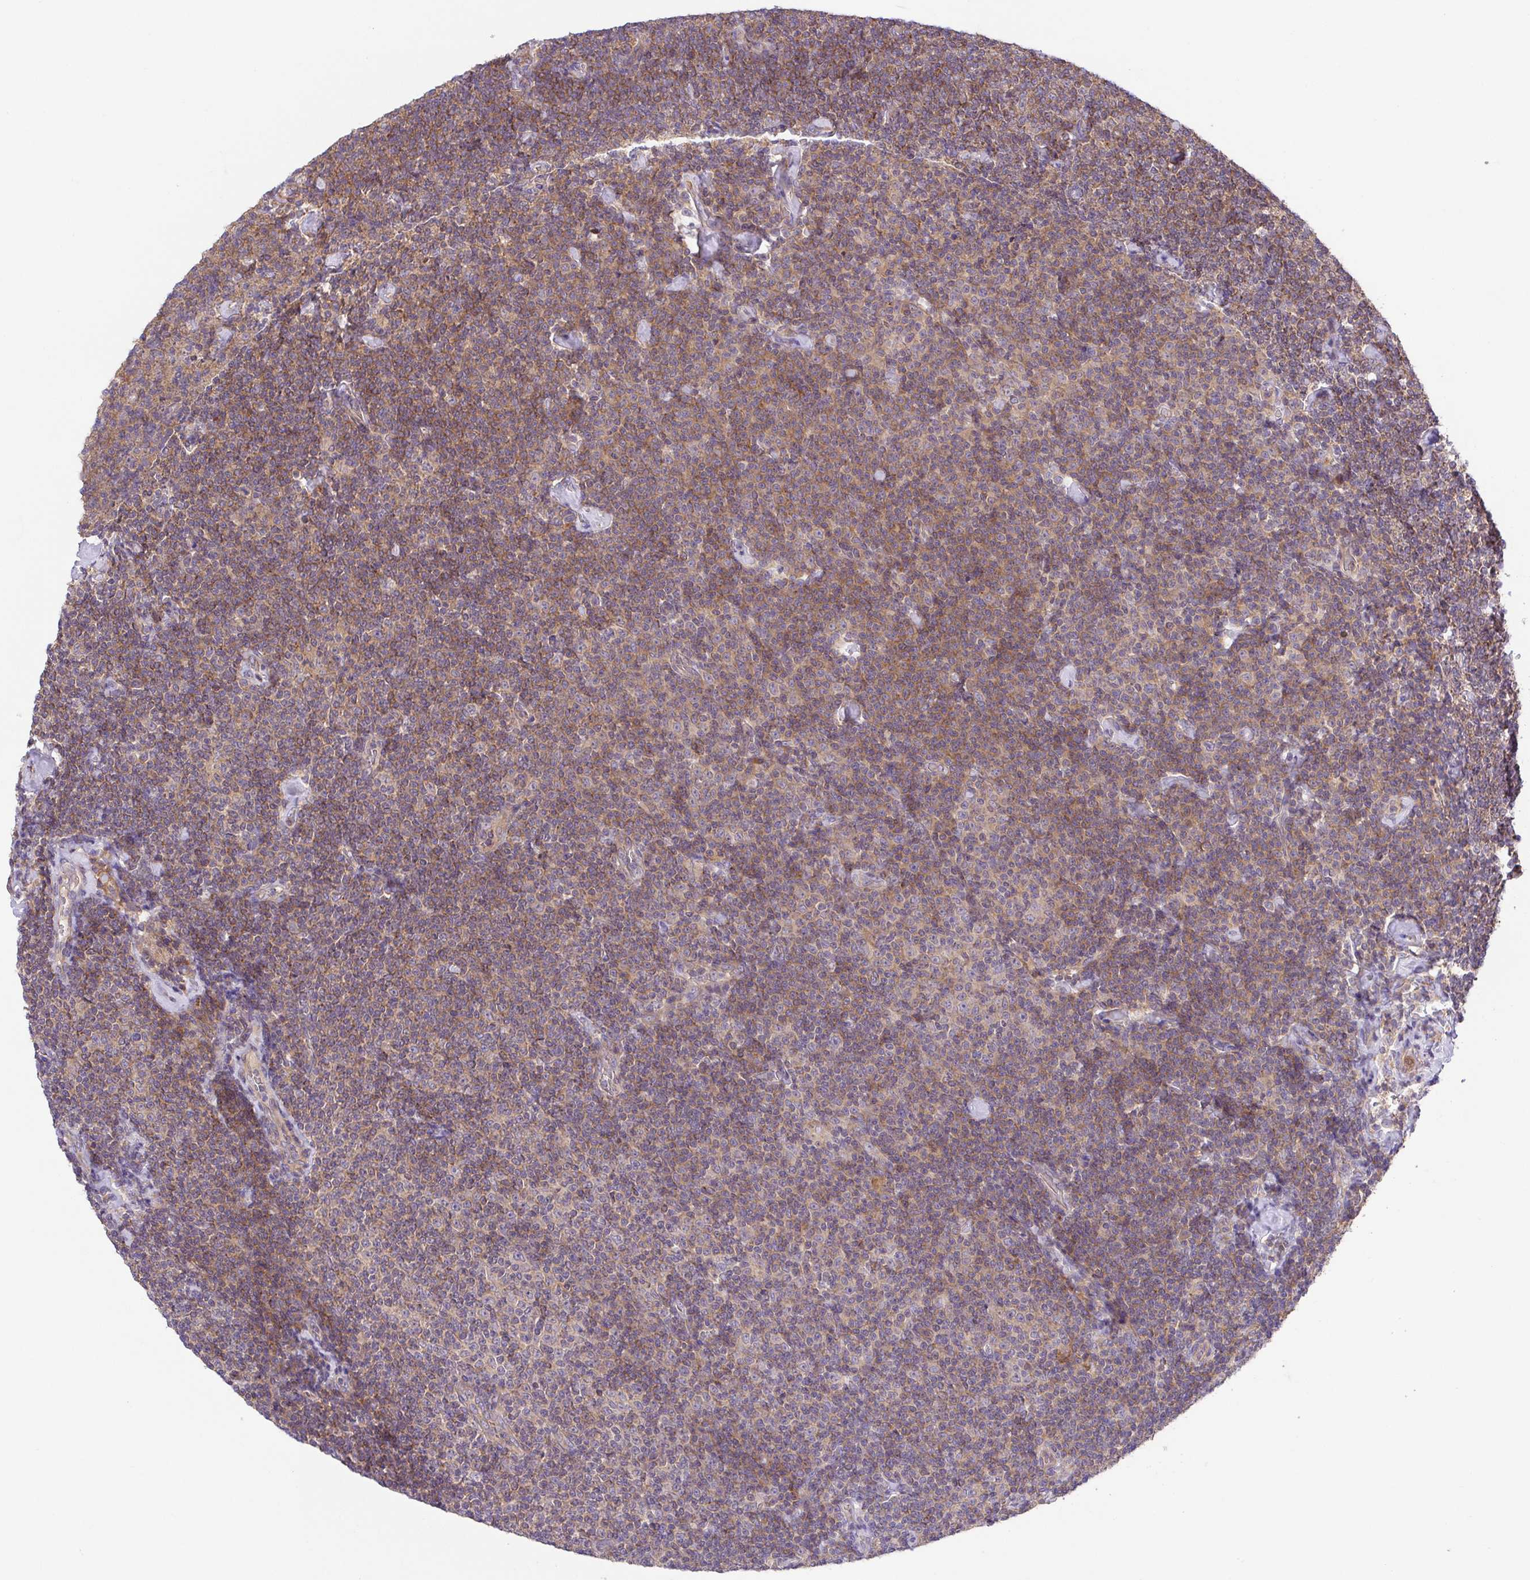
{"staining": {"intensity": "weak", "quantity": ">75%", "location": "cytoplasmic/membranous"}, "tissue": "lymphoma", "cell_type": "Tumor cells", "image_type": "cancer", "snomed": [{"axis": "morphology", "description": "Malignant lymphoma, non-Hodgkin's type, Low grade"}, {"axis": "topography", "description": "Lymph node"}], "caption": "This is an image of IHC staining of malignant lymphoma, non-Hodgkin's type (low-grade), which shows weak positivity in the cytoplasmic/membranous of tumor cells.", "gene": "IDE", "patient": {"sex": "male", "age": 81}}